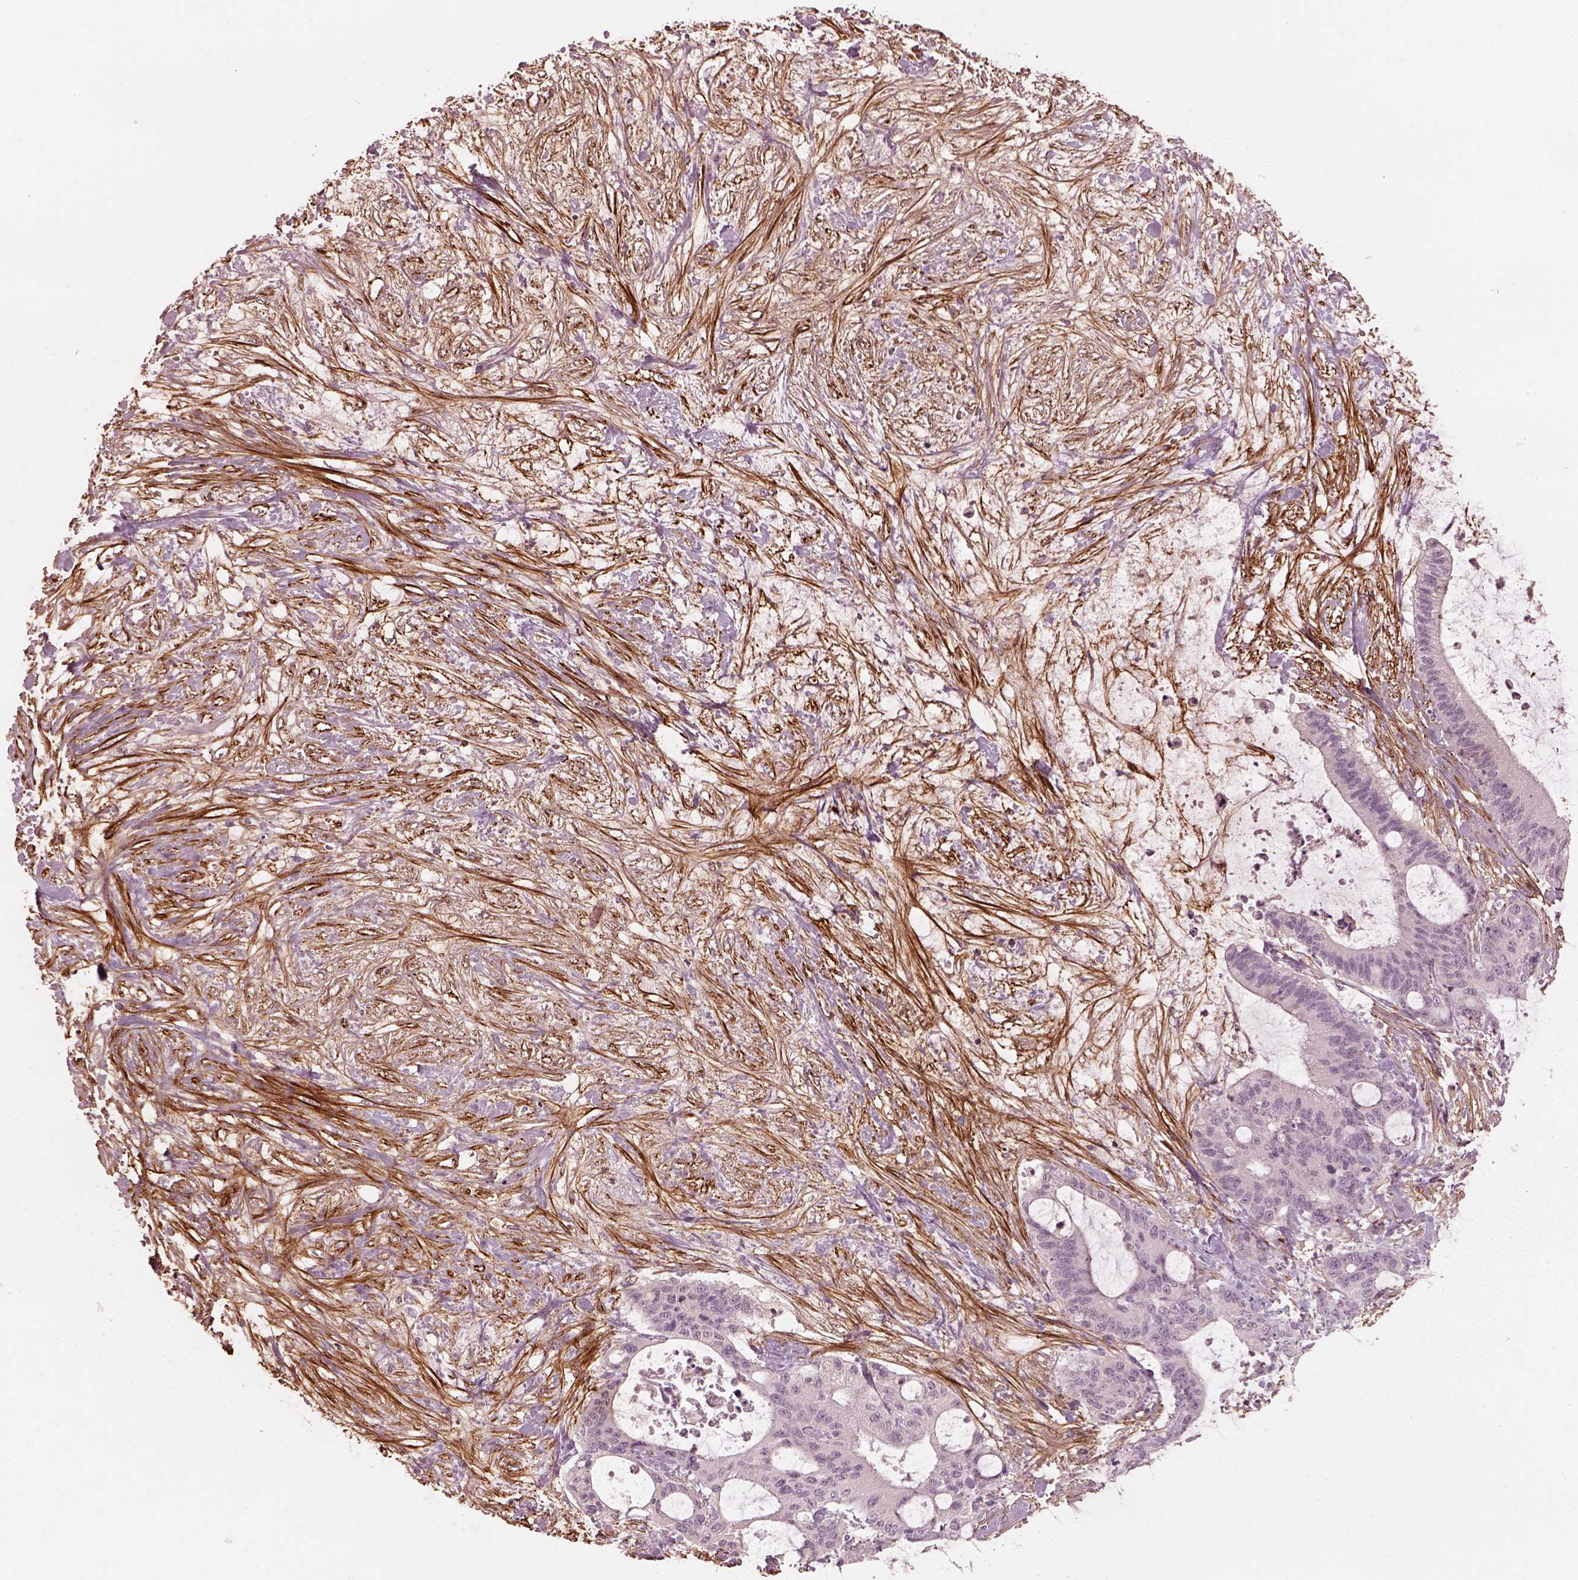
{"staining": {"intensity": "negative", "quantity": "none", "location": "none"}, "tissue": "liver cancer", "cell_type": "Tumor cells", "image_type": "cancer", "snomed": [{"axis": "morphology", "description": "Cholangiocarcinoma"}, {"axis": "topography", "description": "Liver"}], "caption": "DAB (3,3'-diaminobenzidine) immunohistochemical staining of human liver cancer displays no significant expression in tumor cells. Brightfield microscopy of immunohistochemistry (IHC) stained with DAB (3,3'-diaminobenzidine) (brown) and hematoxylin (blue), captured at high magnification.", "gene": "EFEMP1", "patient": {"sex": "female", "age": 73}}